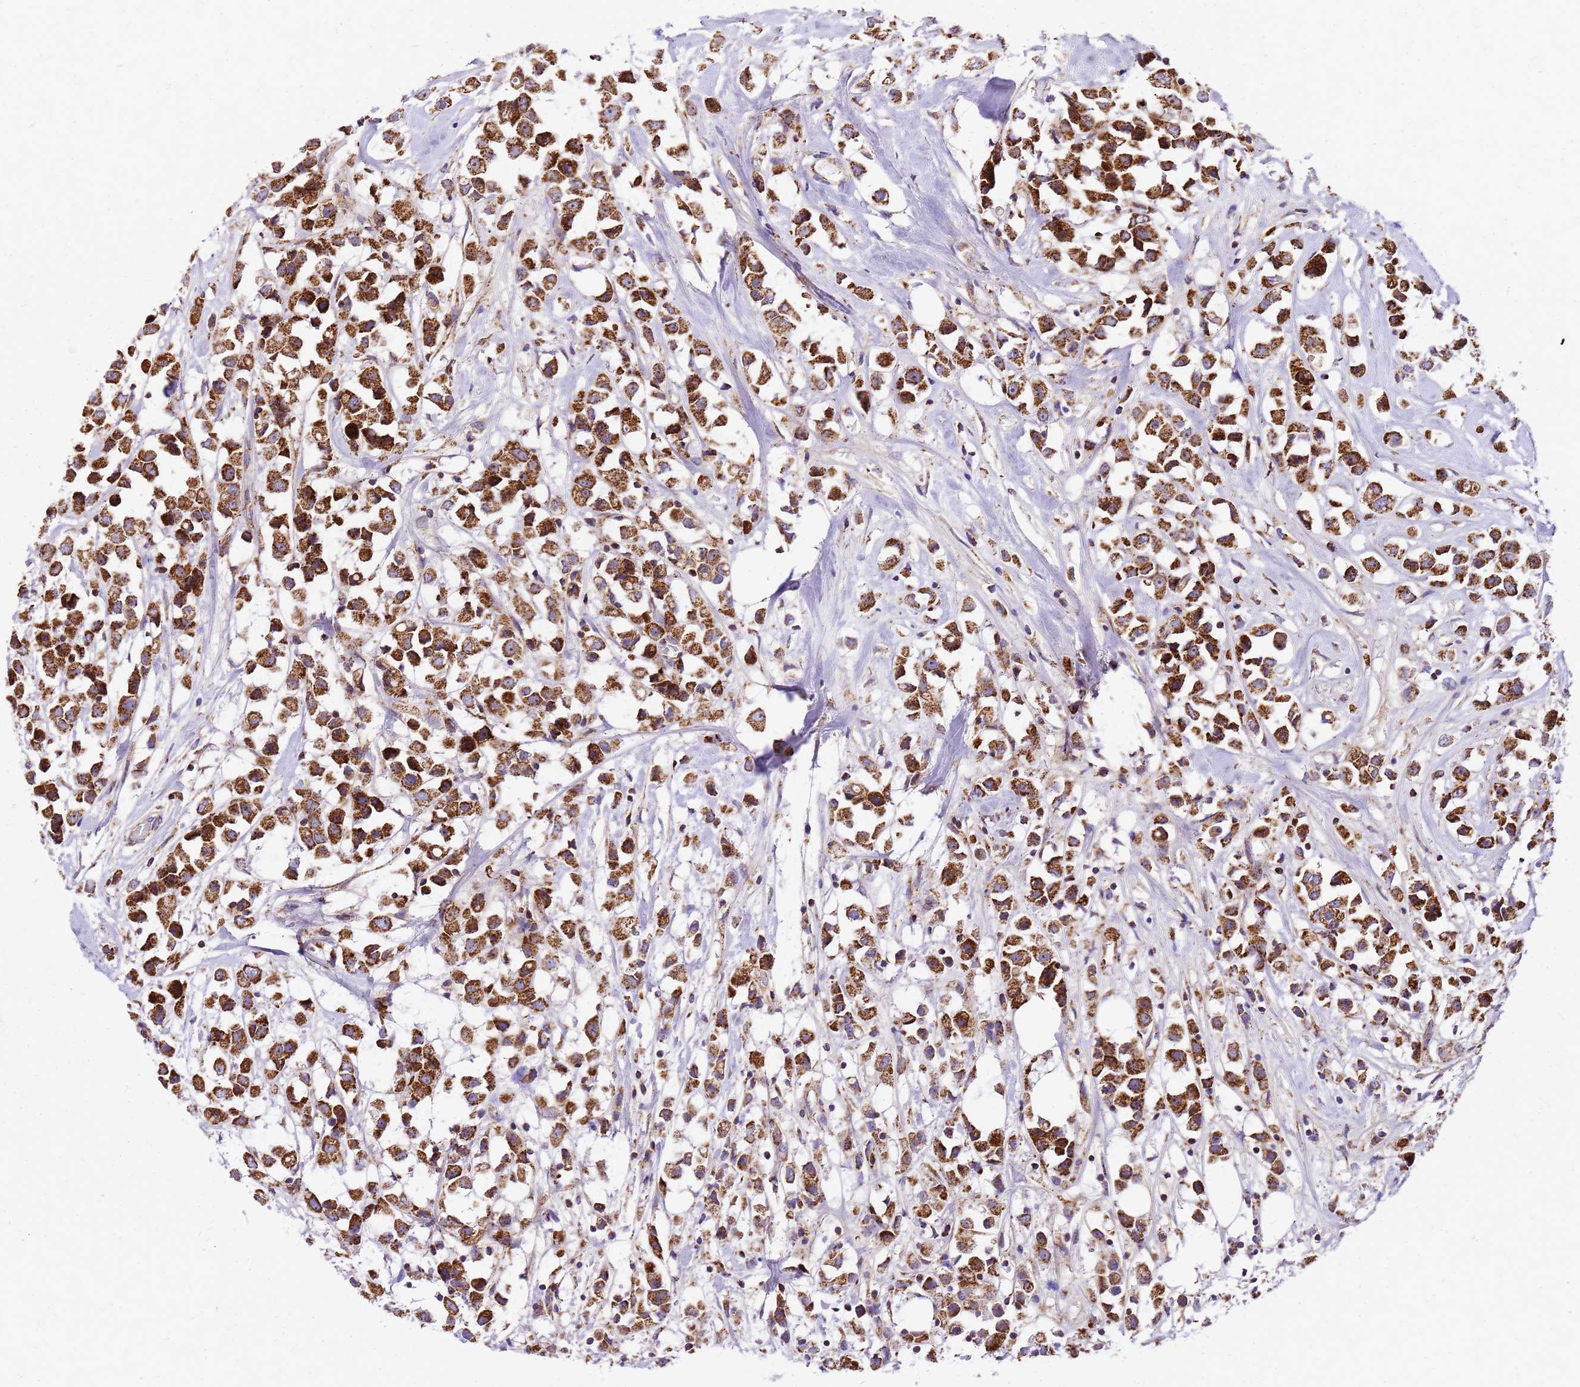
{"staining": {"intensity": "strong", "quantity": ">75%", "location": "cytoplasmic/membranous"}, "tissue": "breast cancer", "cell_type": "Tumor cells", "image_type": "cancer", "snomed": [{"axis": "morphology", "description": "Duct carcinoma"}, {"axis": "topography", "description": "Breast"}], "caption": "Immunohistochemistry (IHC) staining of infiltrating ductal carcinoma (breast), which demonstrates high levels of strong cytoplasmic/membranous staining in about >75% of tumor cells indicating strong cytoplasmic/membranous protein staining. The staining was performed using DAB (brown) for protein detection and nuclei were counterstained in hematoxylin (blue).", "gene": "MRPS26", "patient": {"sex": "female", "age": 61}}